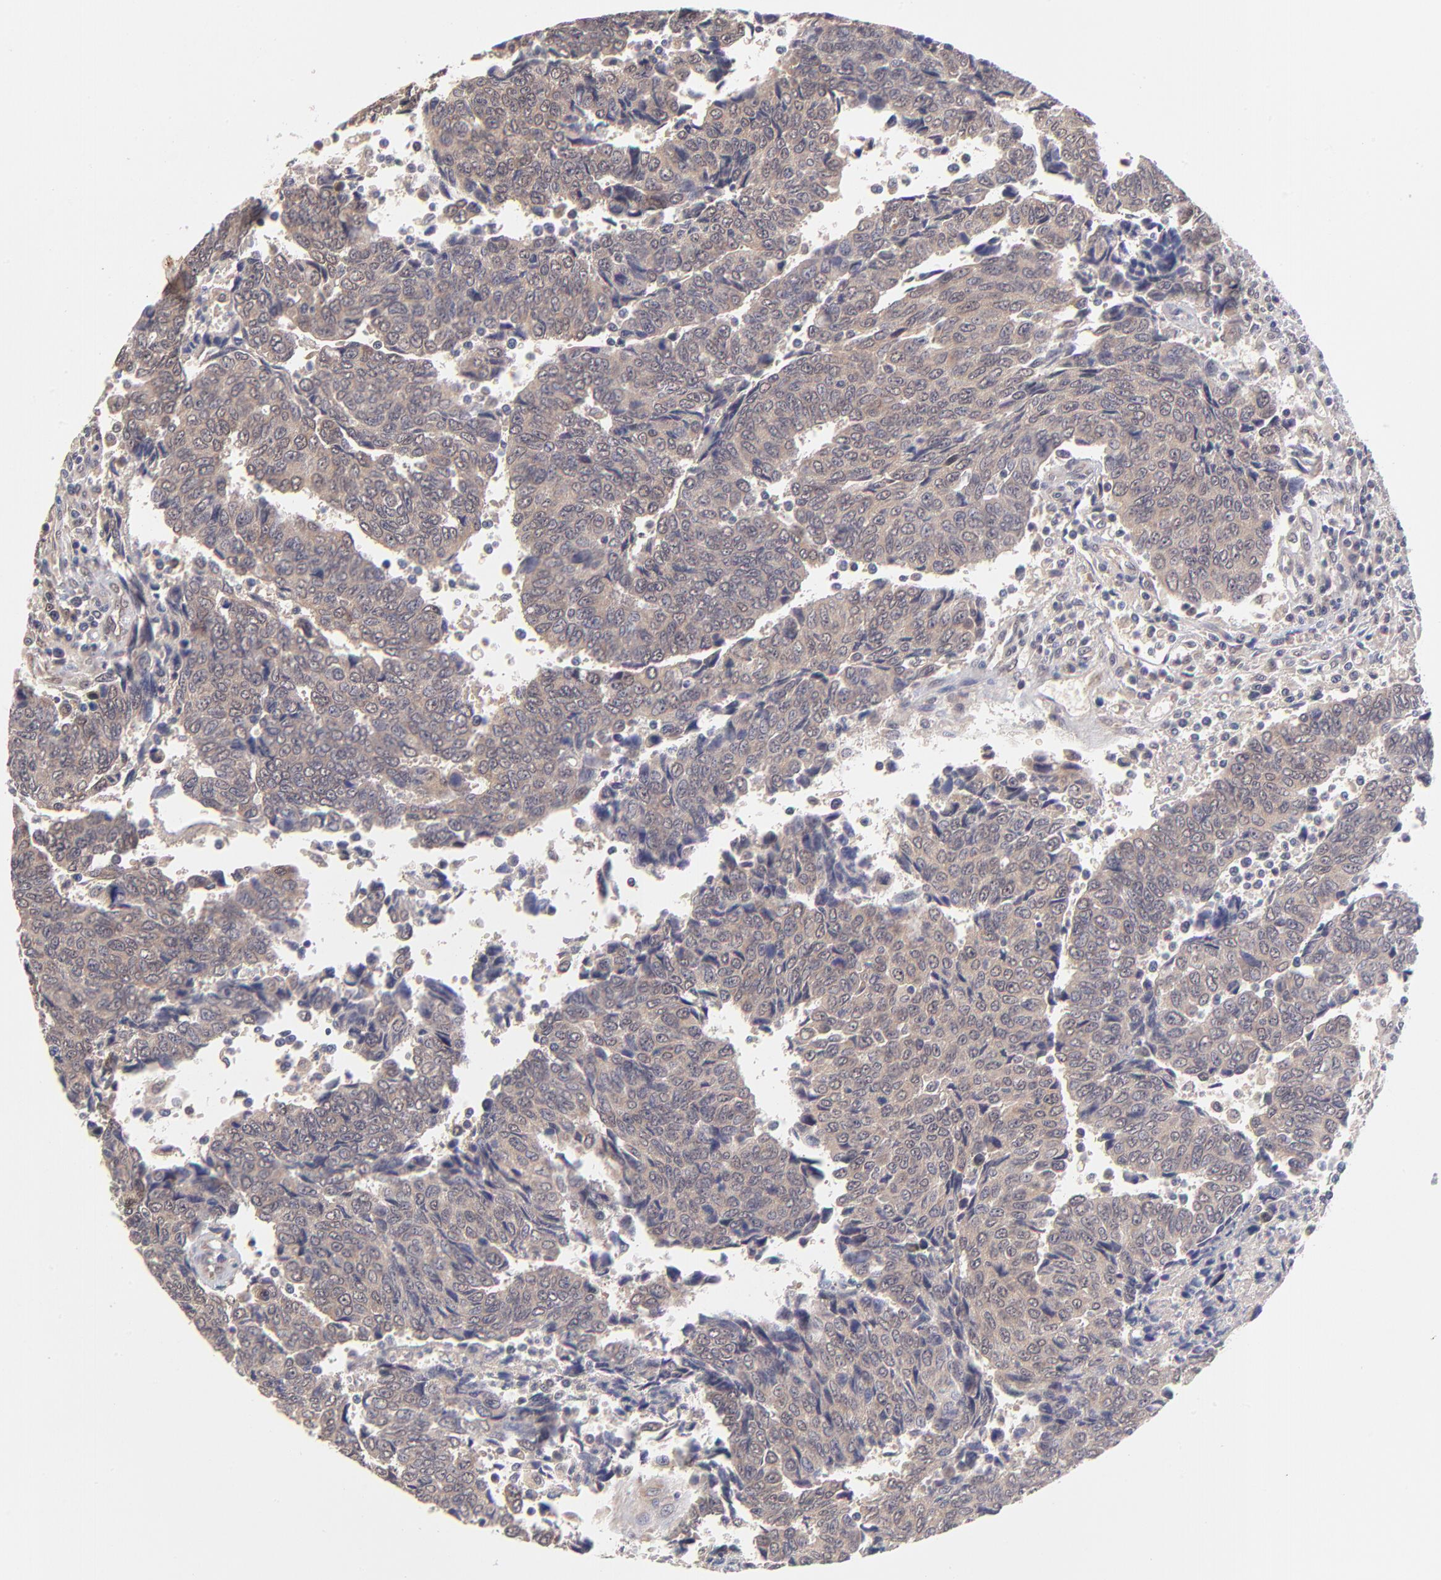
{"staining": {"intensity": "moderate", "quantity": "25%-75%", "location": "cytoplasmic/membranous"}, "tissue": "urothelial cancer", "cell_type": "Tumor cells", "image_type": "cancer", "snomed": [{"axis": "morphology", "description": "Urothelial carcinoma, High grade"}, {"axis": "topography", "description": "Urinary bladder"}], "caption": "Immunohistochemistry (DAB) staining of urothelial cancer demonstrates moderate cytoplasmic/membranous protein staining in approximately 25%-75% of tumor cells.", "gene": "UBE2H", "patient": {"sex": "male", "age": 86}}